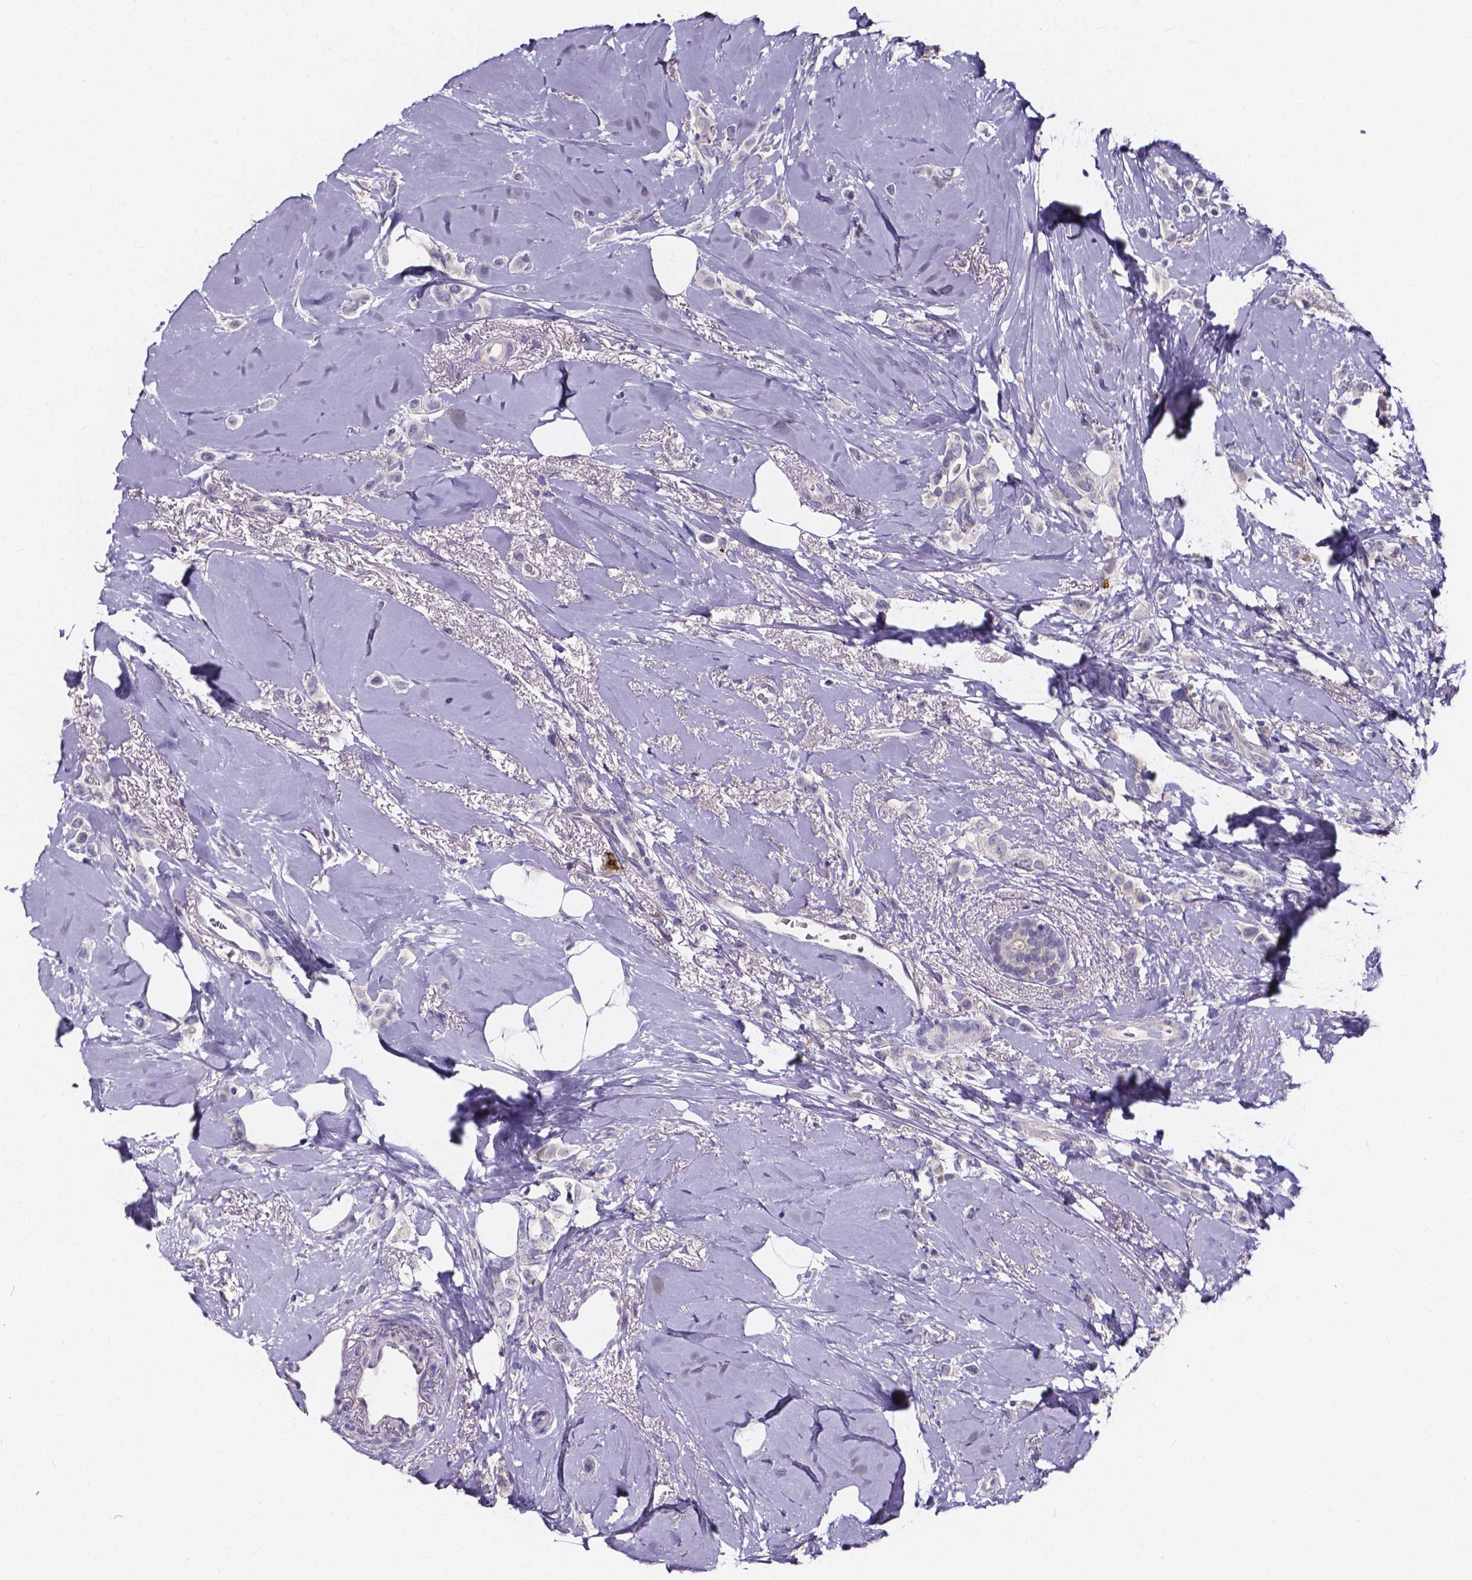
{"staining": {"intensity": "negative", "quantity": "none", "location": "none"}, "tissue": "breast cancer", "cell_type": "Tumor cells", "image_type": "cancer", "snomed": [{"axis": "morphology", "description": "Lobular carcinoma"}, {"axis": "topography", "description": "Breast"}], "caption": "Lobular carcinoma (breast) was stained to show a protein in brown. There is no significant staining in tumor cells.", "gene": "SPOCD1", "patient": {"sex": "female", "age": 66}}